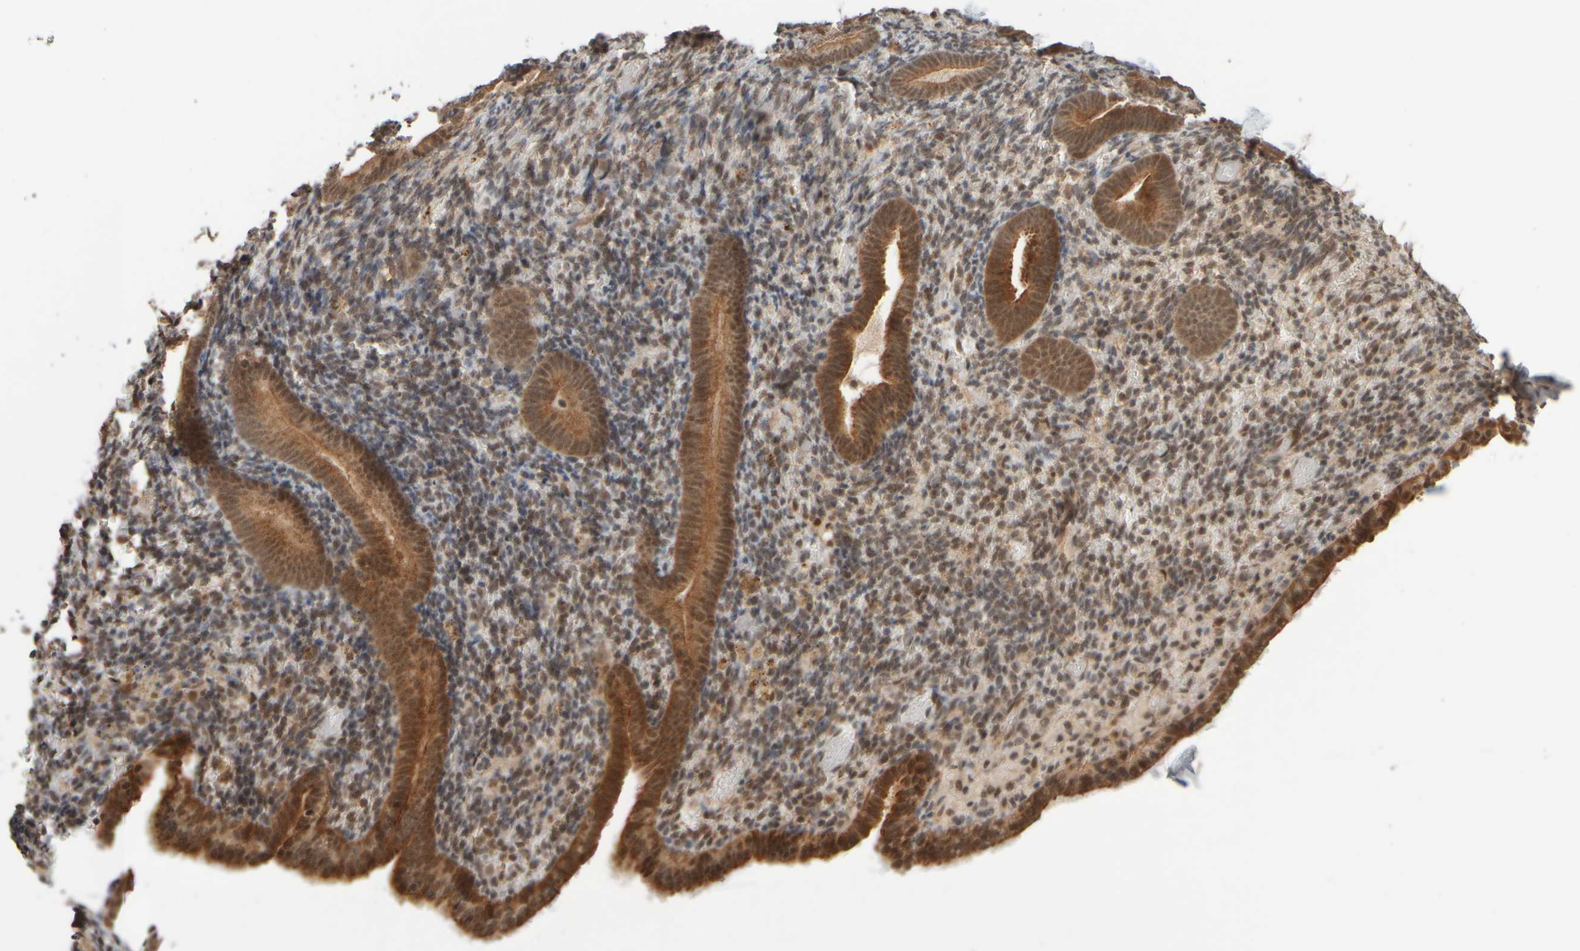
{"staining": {"intensity": "moderate", "quantity": "25%-75%", "location": "cytoplasmic/membranous"}, "tissue": "endometrium", "cell_type": "Cells in endometrial stroma", "image_type": "normal", "snomed": [{"axis": "morphology", "description": "Normal tissue, NOS"}, {"axis": "topography", "description": "Endometrium"}], "caption": "Moderate cytoplasmic/membranous positivity is seen in approximately 25%-75% of cells in endometrial stroma in unremarkable endometrium.", "gene": "SYNRG", "patient": {"sex": "female", "age": 51}}